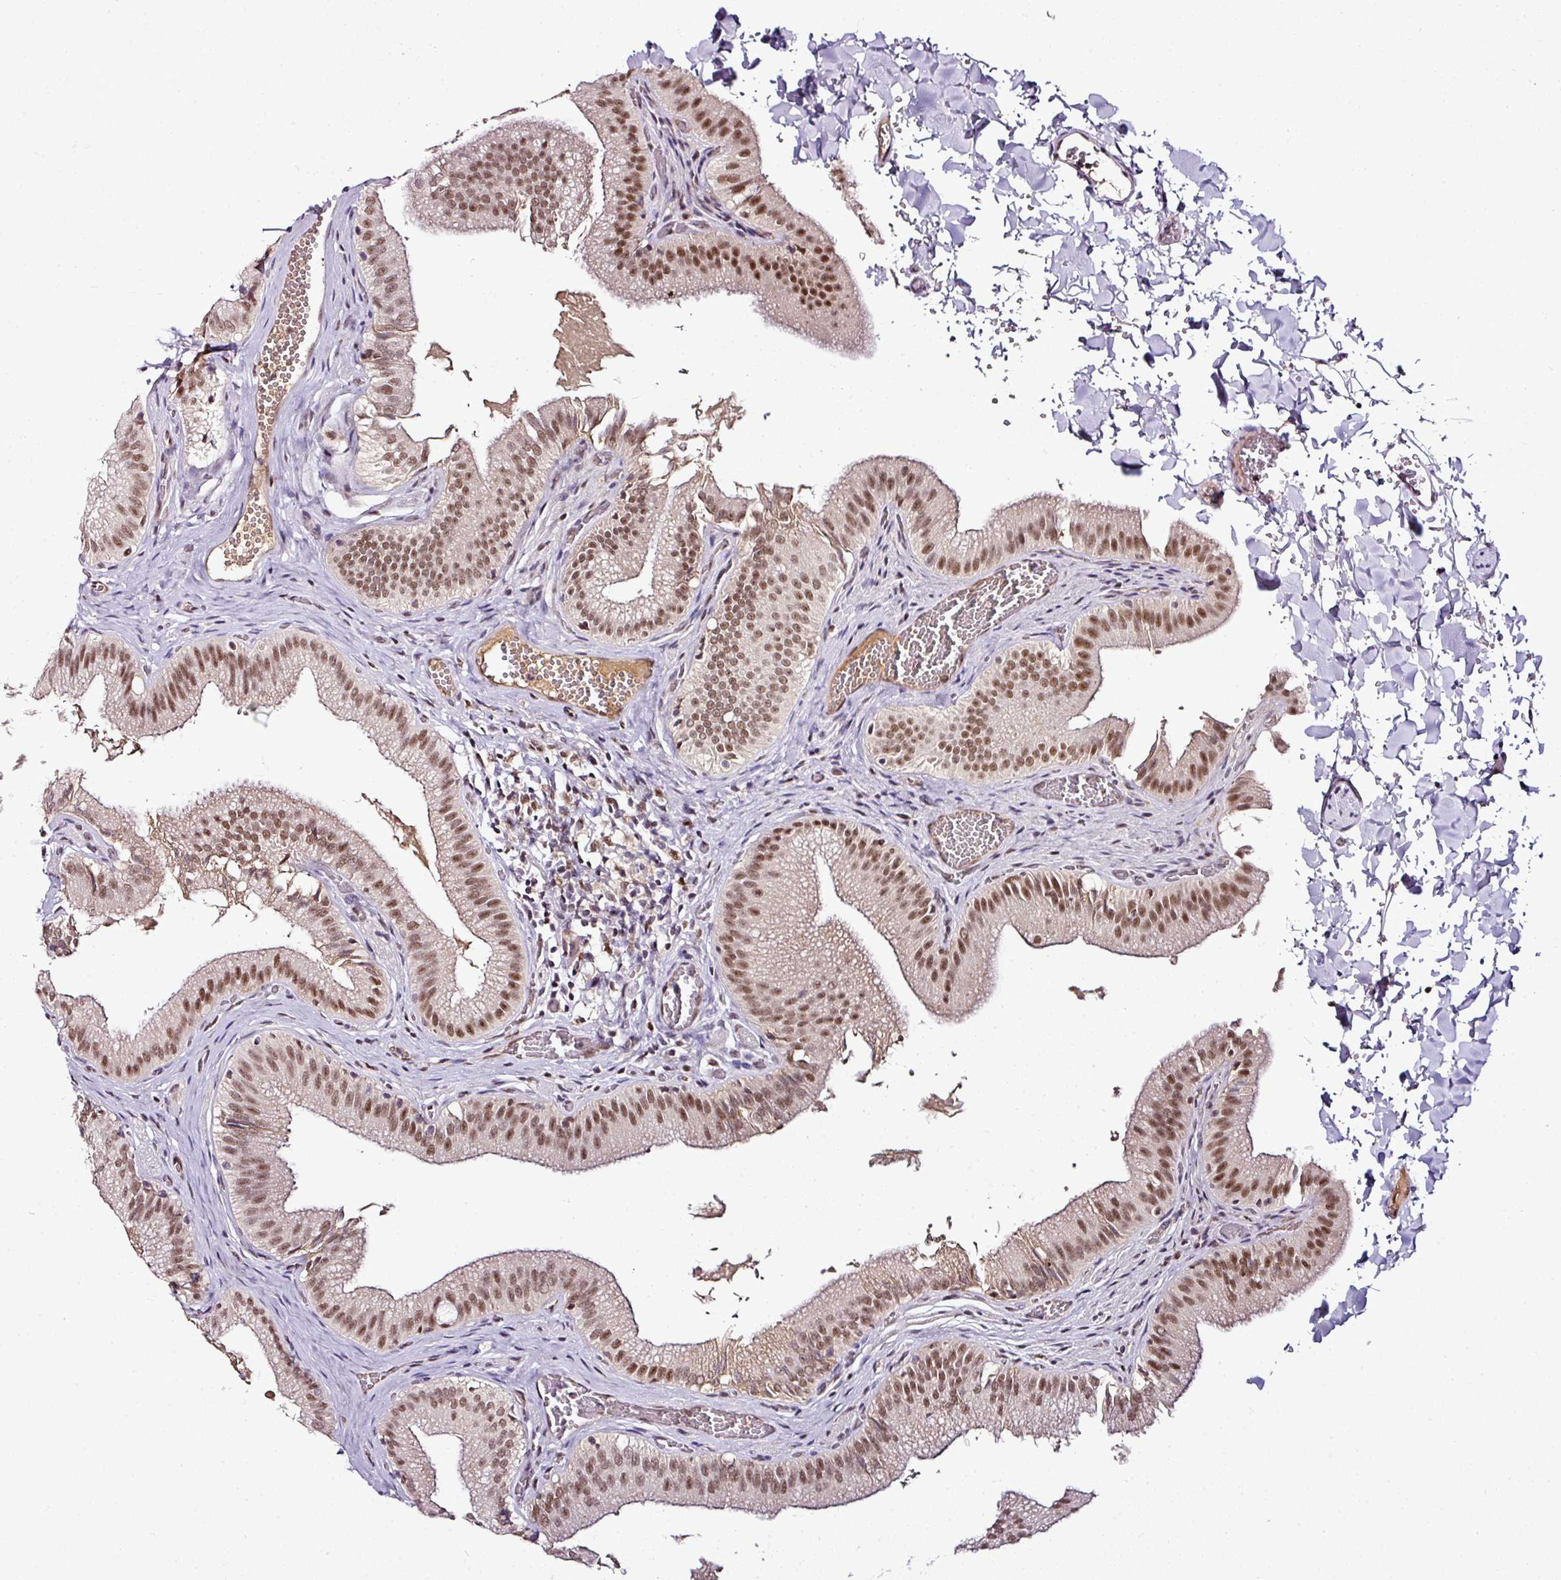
{"staining": {"intensity": "moderate", "quantity": ">75%", "location": "nuclear"}, "tissue": "gallbladder", "cell_type": "Glandular cells", "image_type": "normal", "snomed": [{"axis": "morphology", "description": "Normal tissue, NOS"}, {"axis": "topography", "description": "Gallbladder"}, {"axis": "topography", "description": "Peripheral nerve tissue"}], "caption": "Immunohistochemical staining of normal human gallbladder reveals moderate nuclear protein expression in about >75% of glandular cells. (brown staining indicates protein expression, while blue staining denotes nuclei).", "gene": "KLF16", "patient": {"sex": "male", "age": 17}}